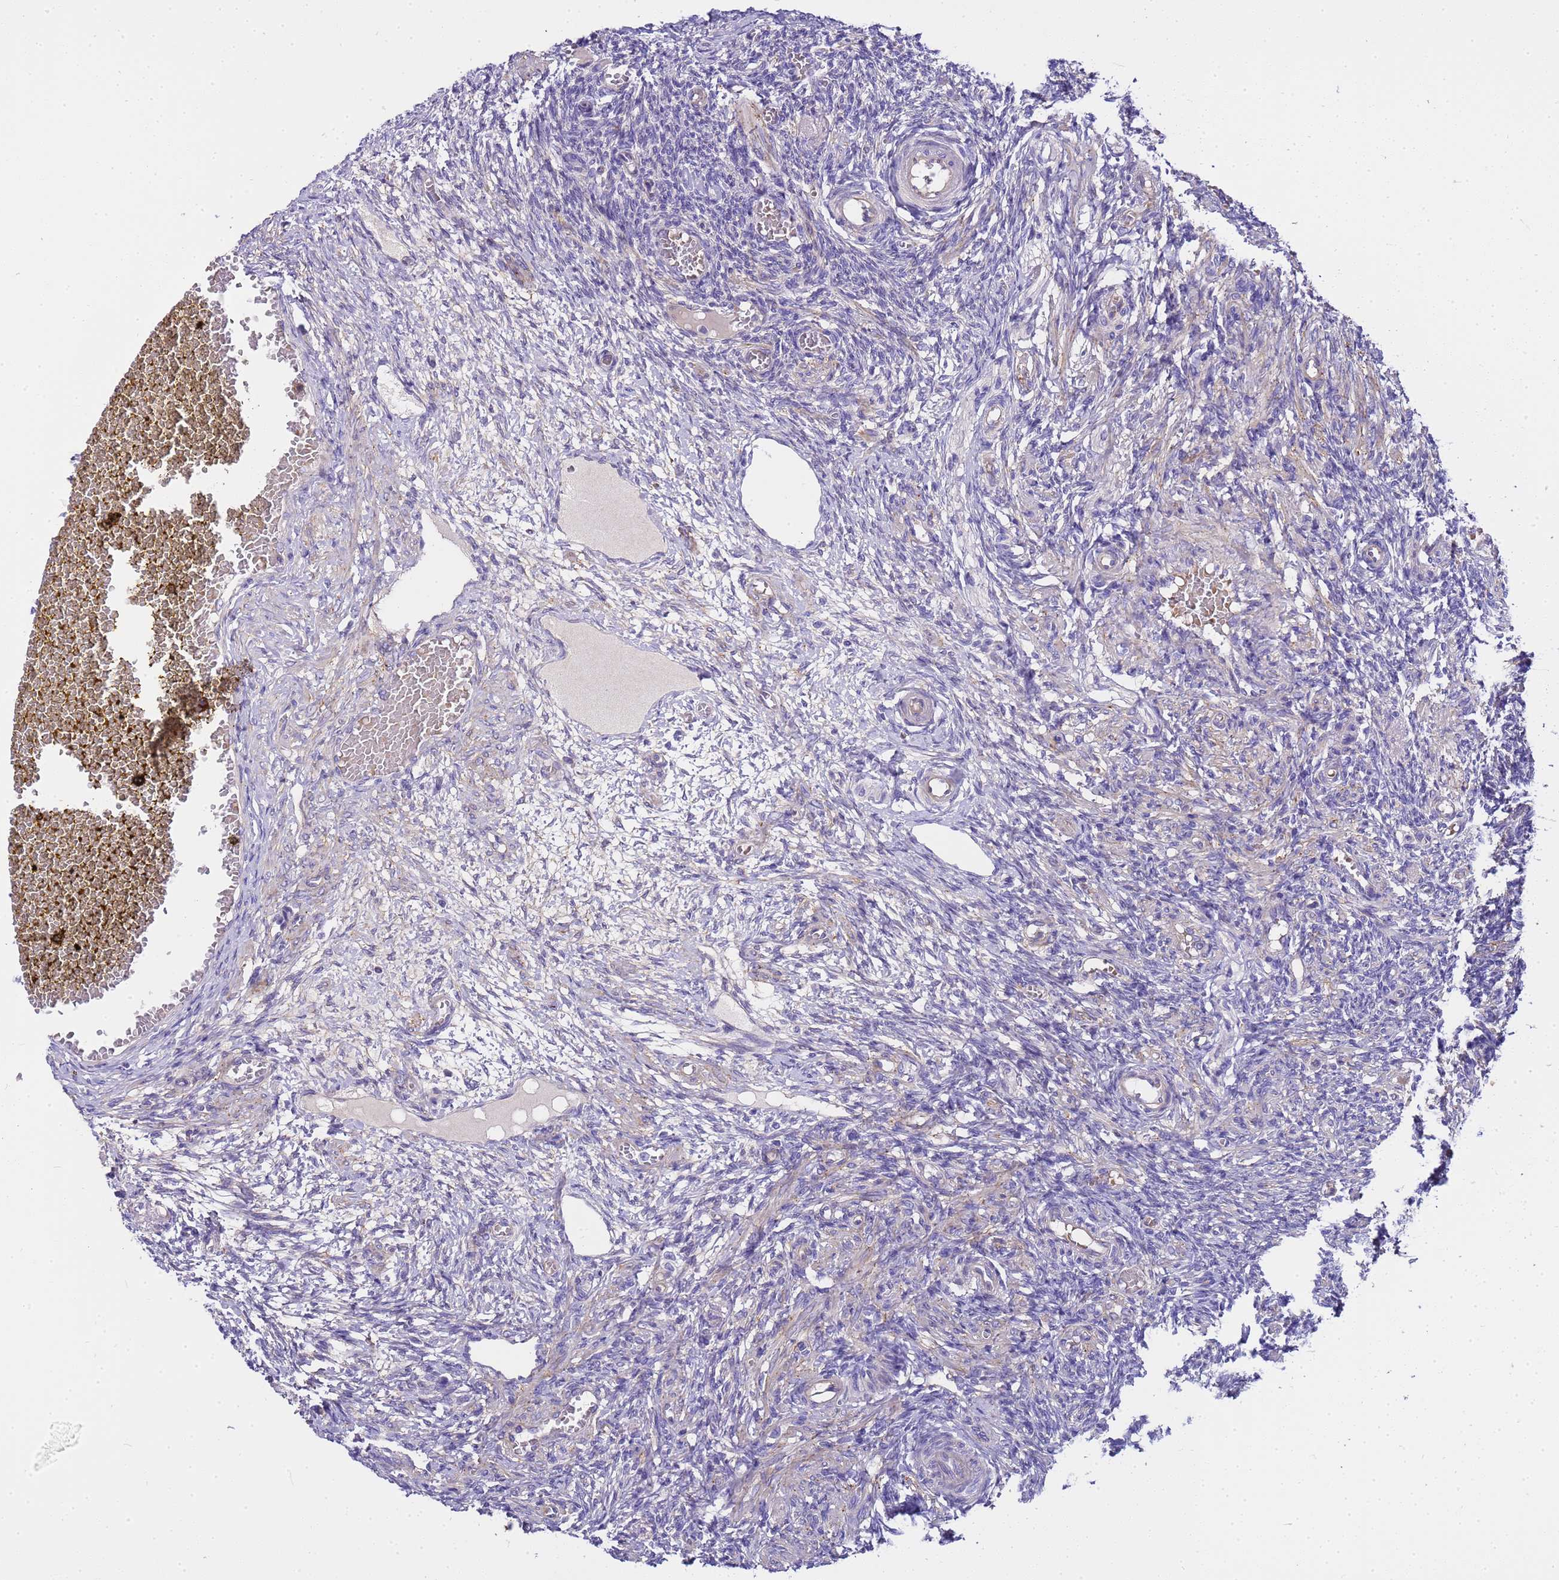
{"staining": {"intensity": "negative", "quantity": "none", "location": "none"}, "tissue": "ovary", "cell_type": "Ovarian stroma cells", "image_type": "normal", "snomed": [{"axis": "morphology", "description": "Normal tissue, NOS"}, {"axis": "topography", "description": "Ovary"}], "caption": "High magnification brightfield microscopy of normal ovary stained with DAB (brown) and counterstained with hematoxylin (blue): ovarian stroma cells show no significant staining.", "gene": "RIPPLY2", "patient": {"sex": "female", "age": 27}}